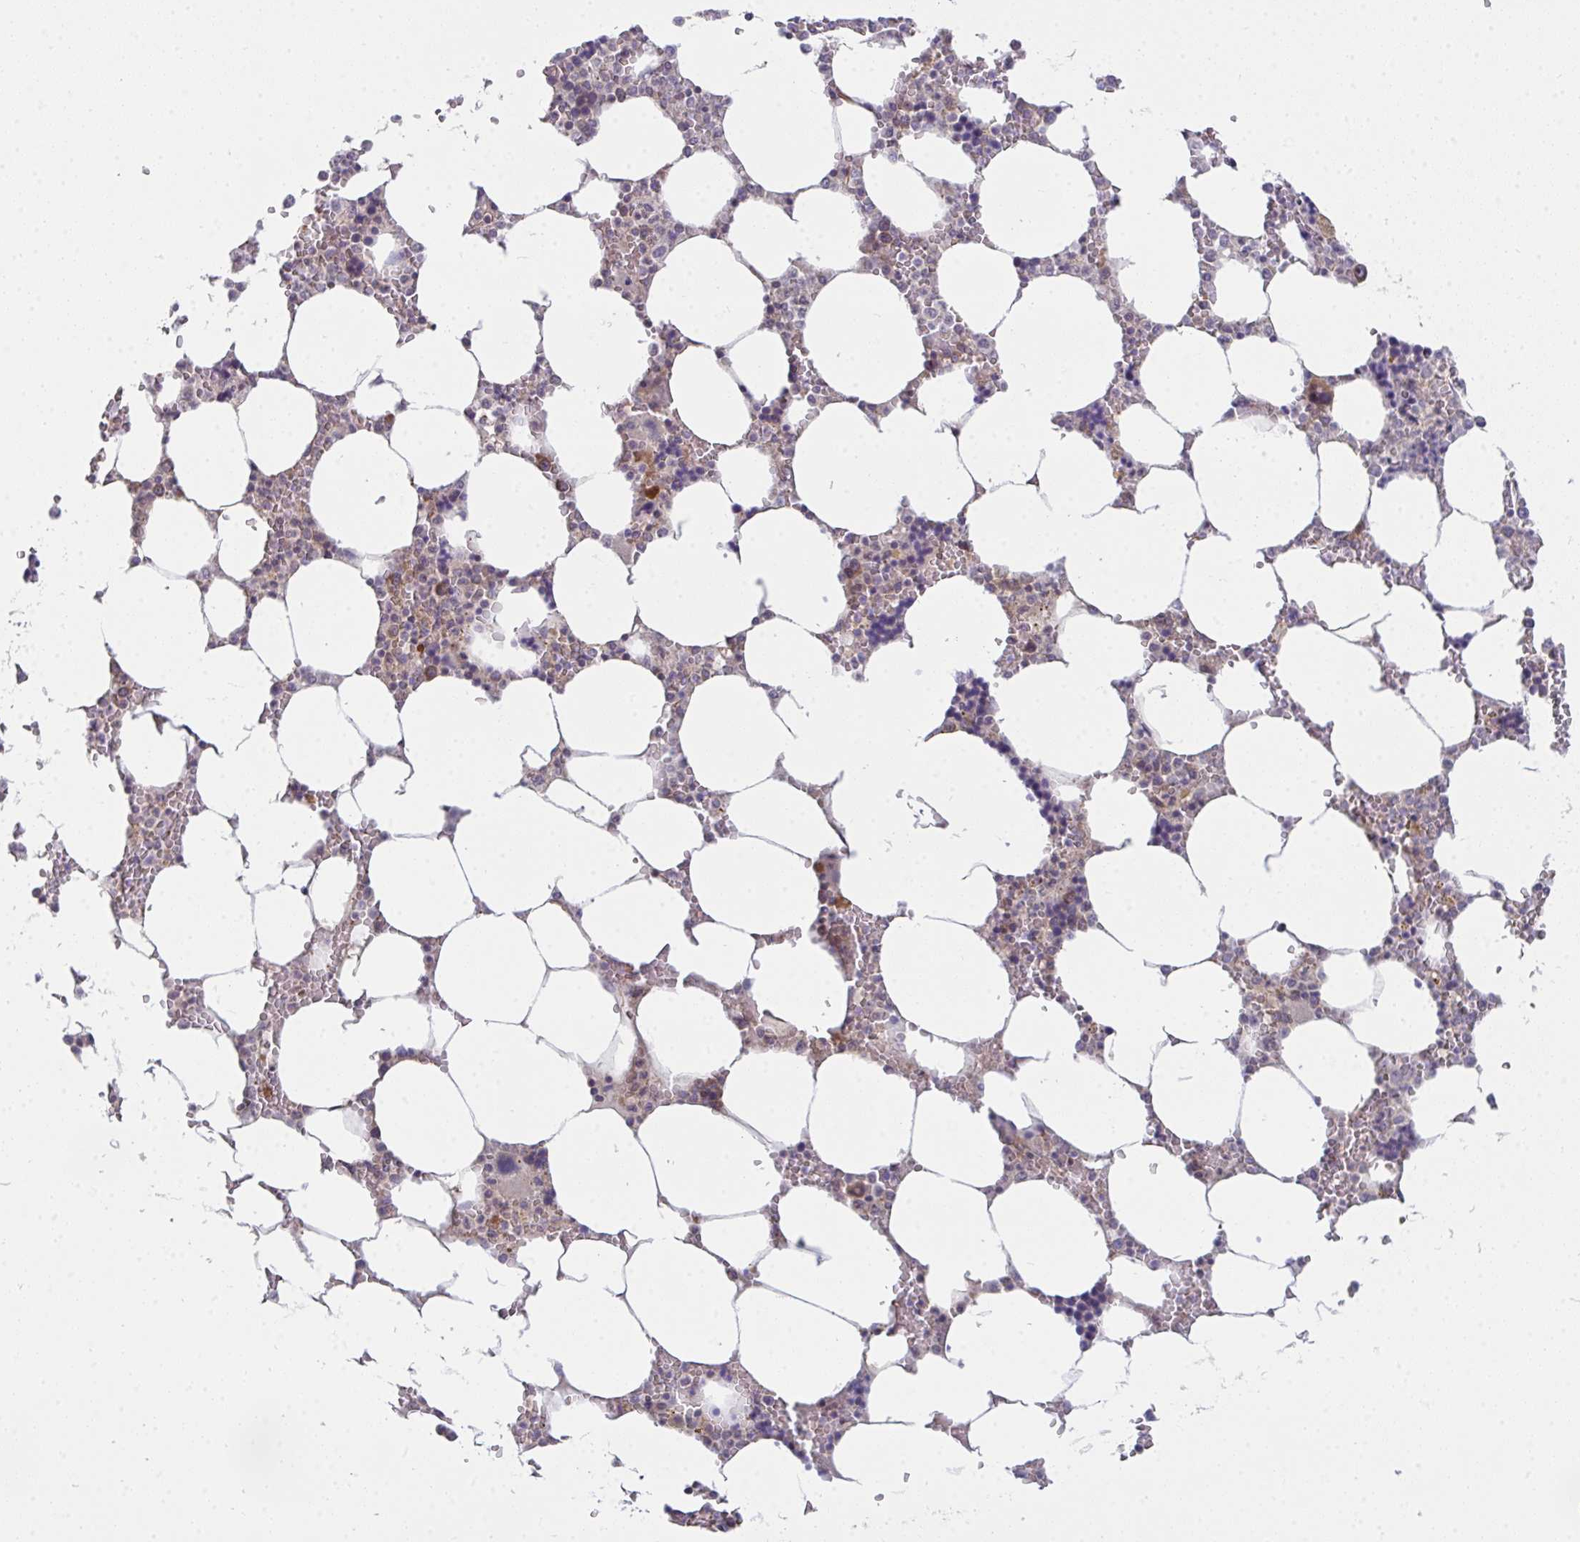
{"staining": {"intensity": "moderate", "quantity": "<25%", "location": "cytoplasmic/membranous"}, "tissue": "bone marrow", "cell_type": "Hematopoietic cells", "image_type": "normal", "snomed": [{"axis": "morphology", "description": "Normal tissue, NOS"}, {"axis": "topography", "description": "Bone marrow"}], "caption": "IHC image of normal bone marrow stained for a protein (brown), which reveals low levels of moderate cytoplasmic/membranous expression in approximately <25% of hematopoietic cells.", "gene": "CASP9", "patient": {"sex": "male", "age": 64}}